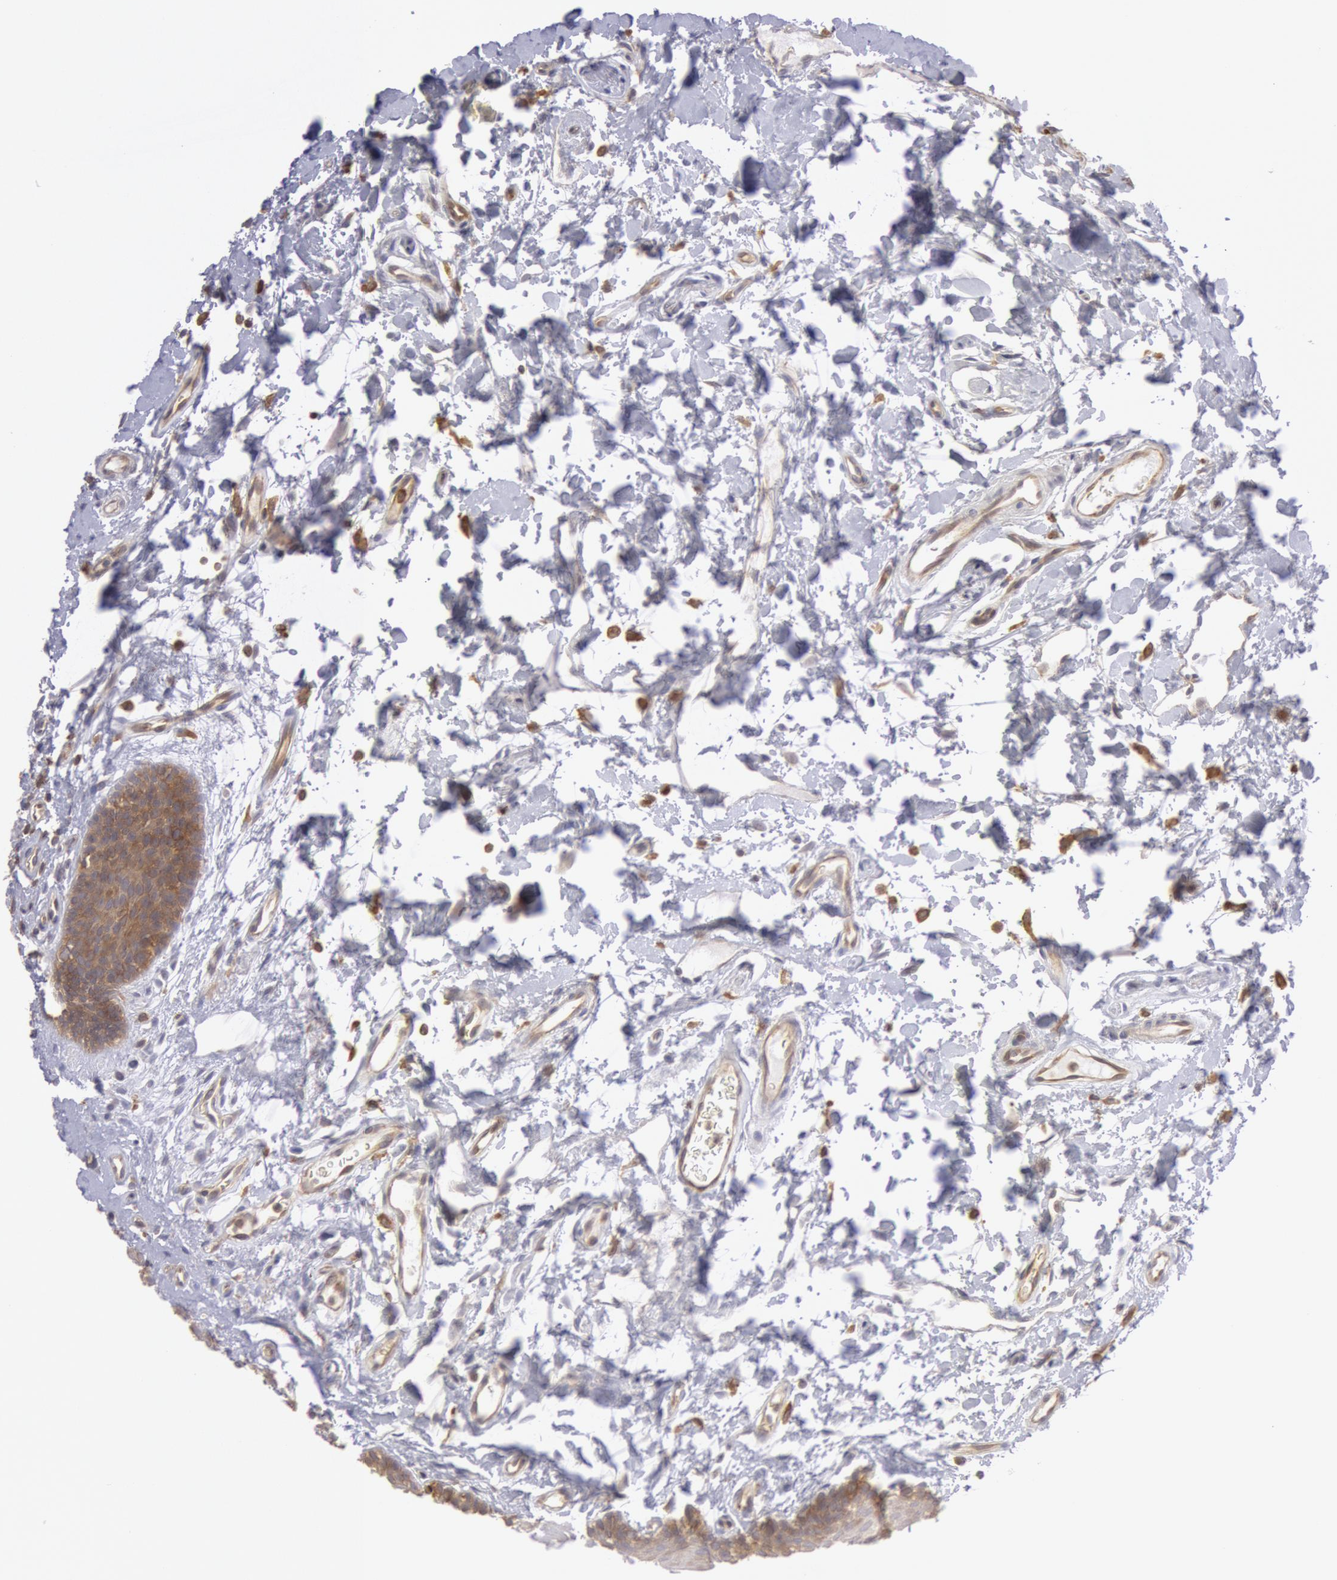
{"staining": {"intensity": "moderate", "quantity": "25%-75%", "location": "cytoplasmic/membranous"}, "tissue": "oral mucosa", "cell_type": "Squamous epithelial cells", "image_type": "normal", "snomed": [{"axis": "morphology", "description": "Normal tissue, NOS"}, {"axis": "topography", "description": "Oral tissue"}], "caption": "Protein positivity by immunohistochemistry displays moderate cytoplasmic/membranous staining in approximately 25%-75% of squamous epithelial cells in unremarkable oral mucosa.", "gene": "IKBKB", "patient": {"sex": "male", "age": 62}}